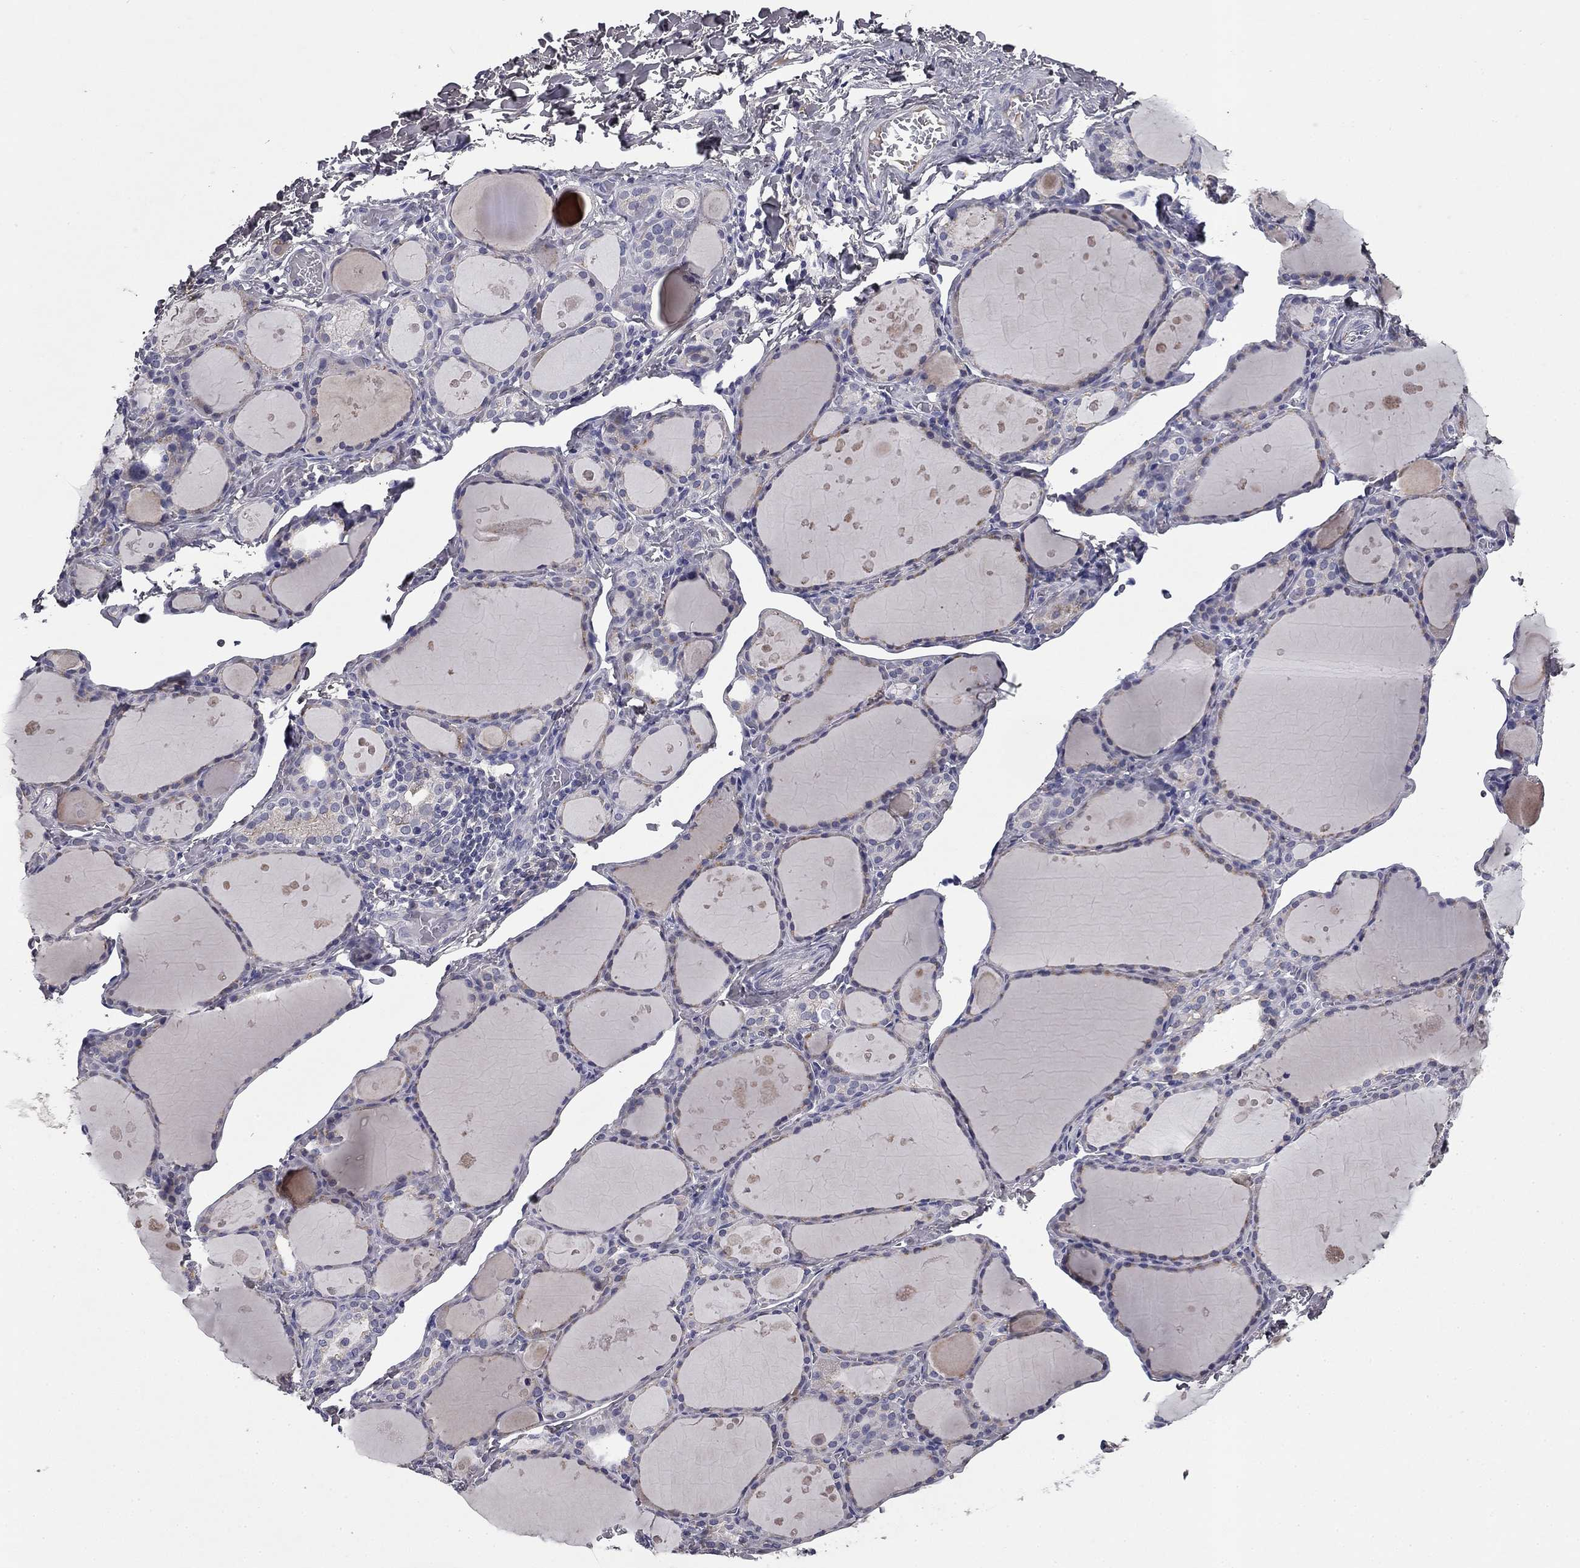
{"staining": {"intensity": "negative", "quantity": "none", "location": "none"}, "tissue": "thyroid gland", "cell_type": "Glandular cells", "image_type": "normal", "snomed": [{"axis": "morphology", "description": "Normal tissue, NOS"}, {"axis": "topography", "description": "Thyroid gland"}], "caption": "Normal thyroid gland was stained to show a protein in brown. There is no significant expression in glandular cells.", "gene": "COL2A1", "patient": {"sex": "male", "age": 68}}